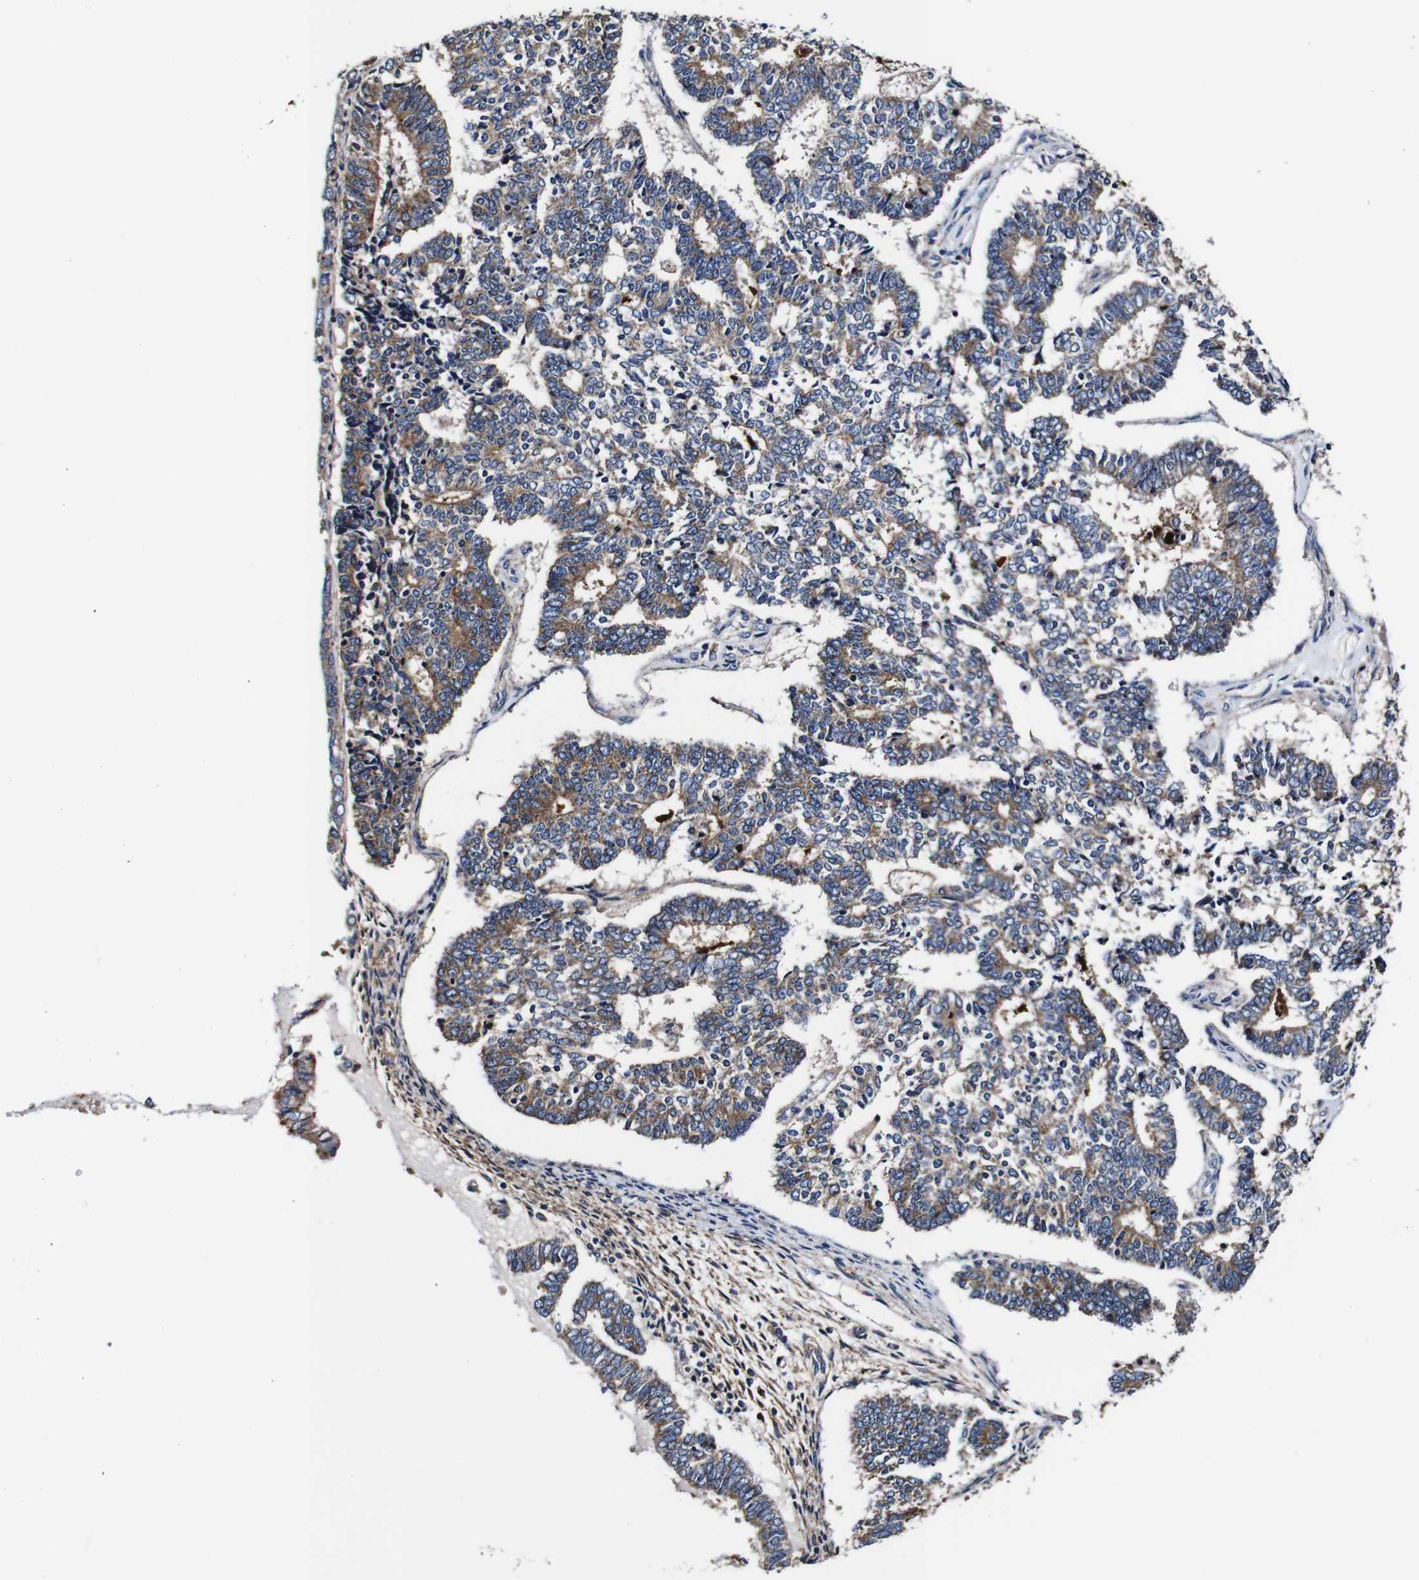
{"staining": {"intensity": "moderate", "quantity": ">75%", "location": "cytoplasmic/membranous"}, "tissue": "endometrial cancer", "cell_type": "Tumor cells", "image_type": "cancer", "snomed": [{"axis": "morphology", "description": "Adenocarcinoma, NOS"}, {"axis": "topography", "description": "Endometrium"}], "caption": "Immunohistochemistry (IHC) of endometrial cancer (adenocarcinoma) reveals medium levels of moderate cytoplasmic/membranous positivity in approximately >75% of tumor cells. Ihc stains the protein in brown and the nuclei are stained blue.", "gene": "PDCD6IP", "patient": {"sex": "female", "age": 70}}